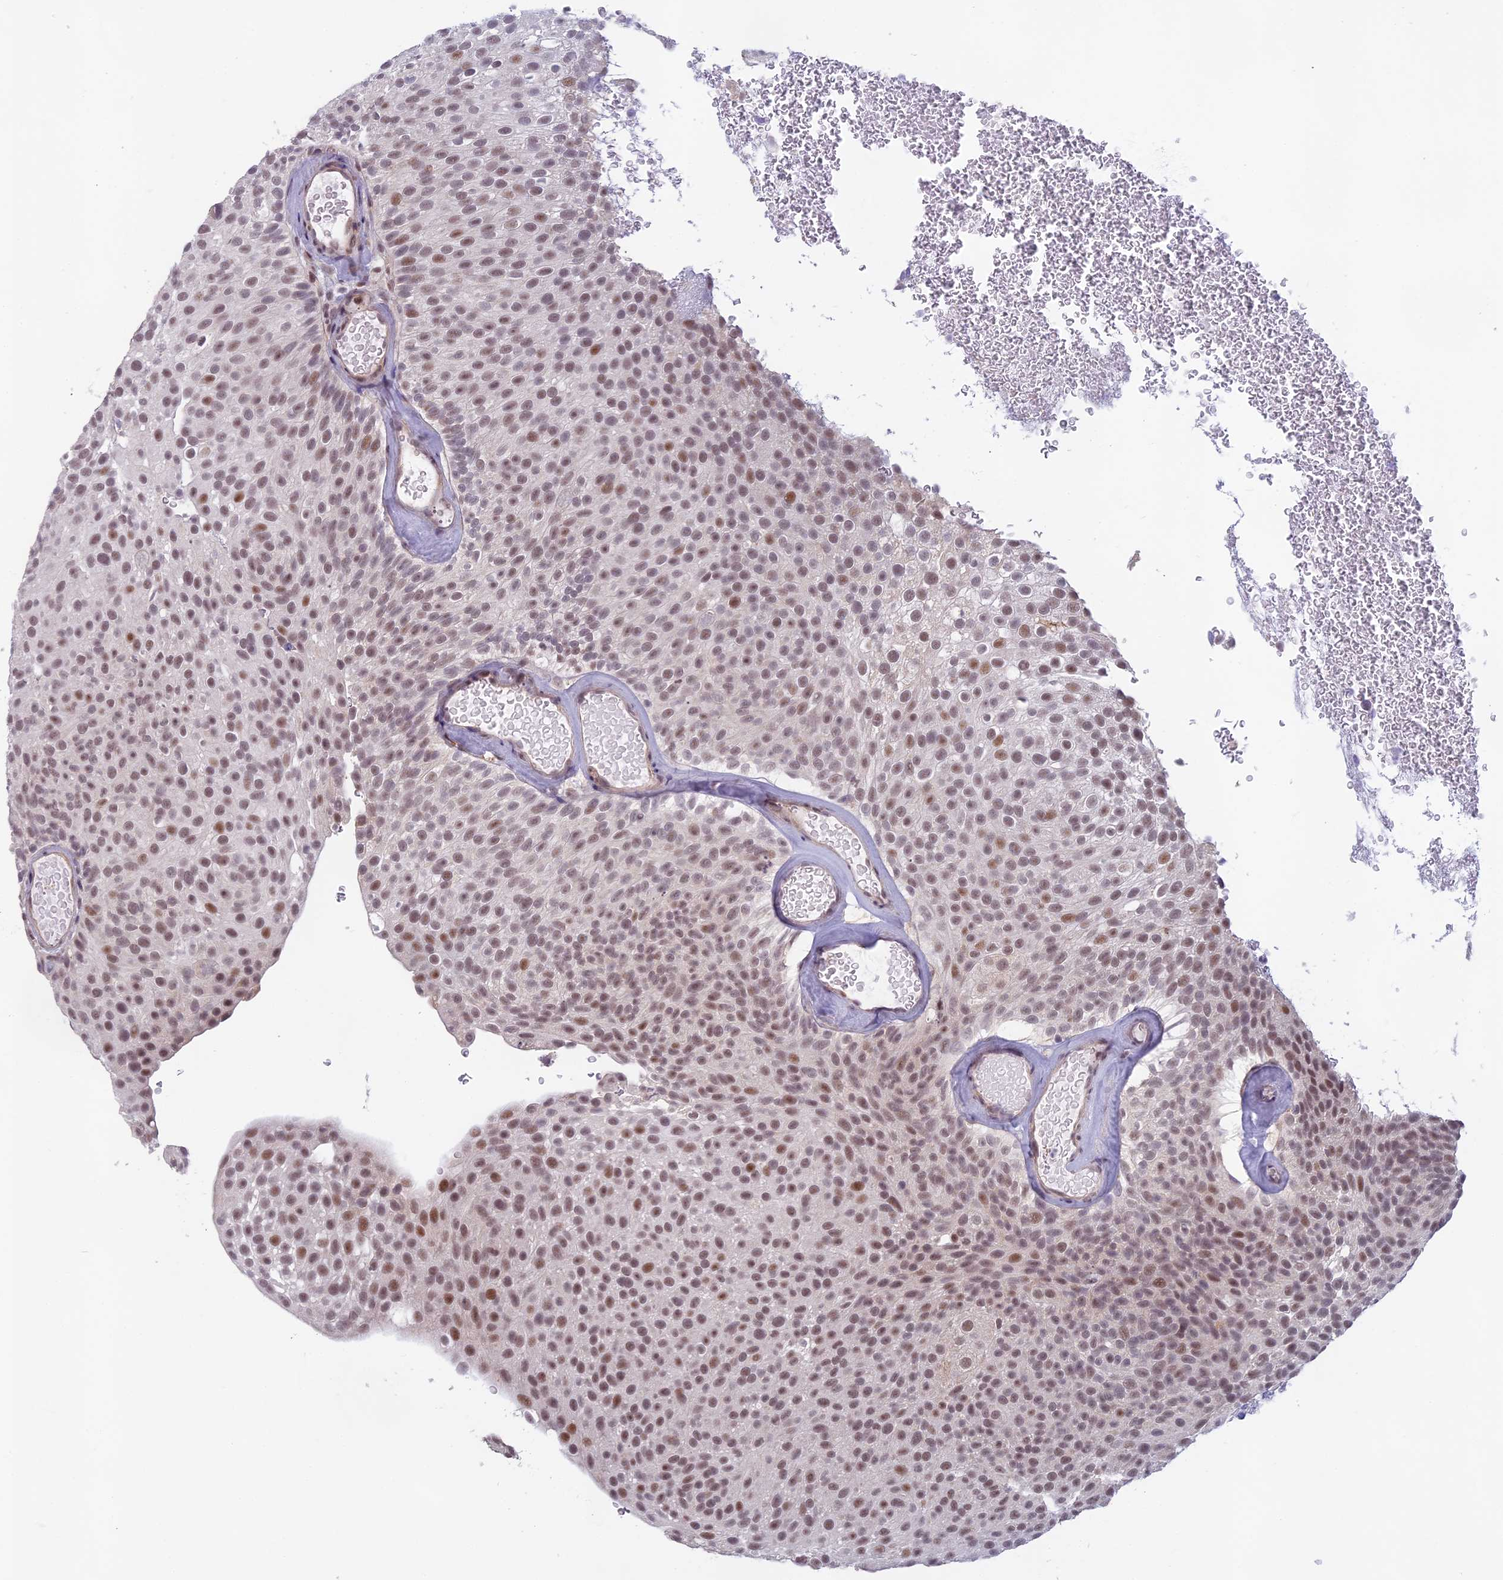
{"staining": {"intensity": "moderate", "quantity": "25%-75%", "location": "nuclear"}, "tissue": "urothelial cancer", "cell_type": "Tumor cells", "image_type": "cancer", "snomed": [{"axis": "morphology", "description": "Urothelial carcinoma, Low grade"}, {"axis": "topography", "description": "Urinary bladder"}], "caption": "Immunohistochemical staining of urothelial cancer demonstrates medium levels of moderate nuclear expression in about 25%-75% of tumor cells.", "gene": "MORF4L1", "patient": {"sex": "male", "age": 78}}